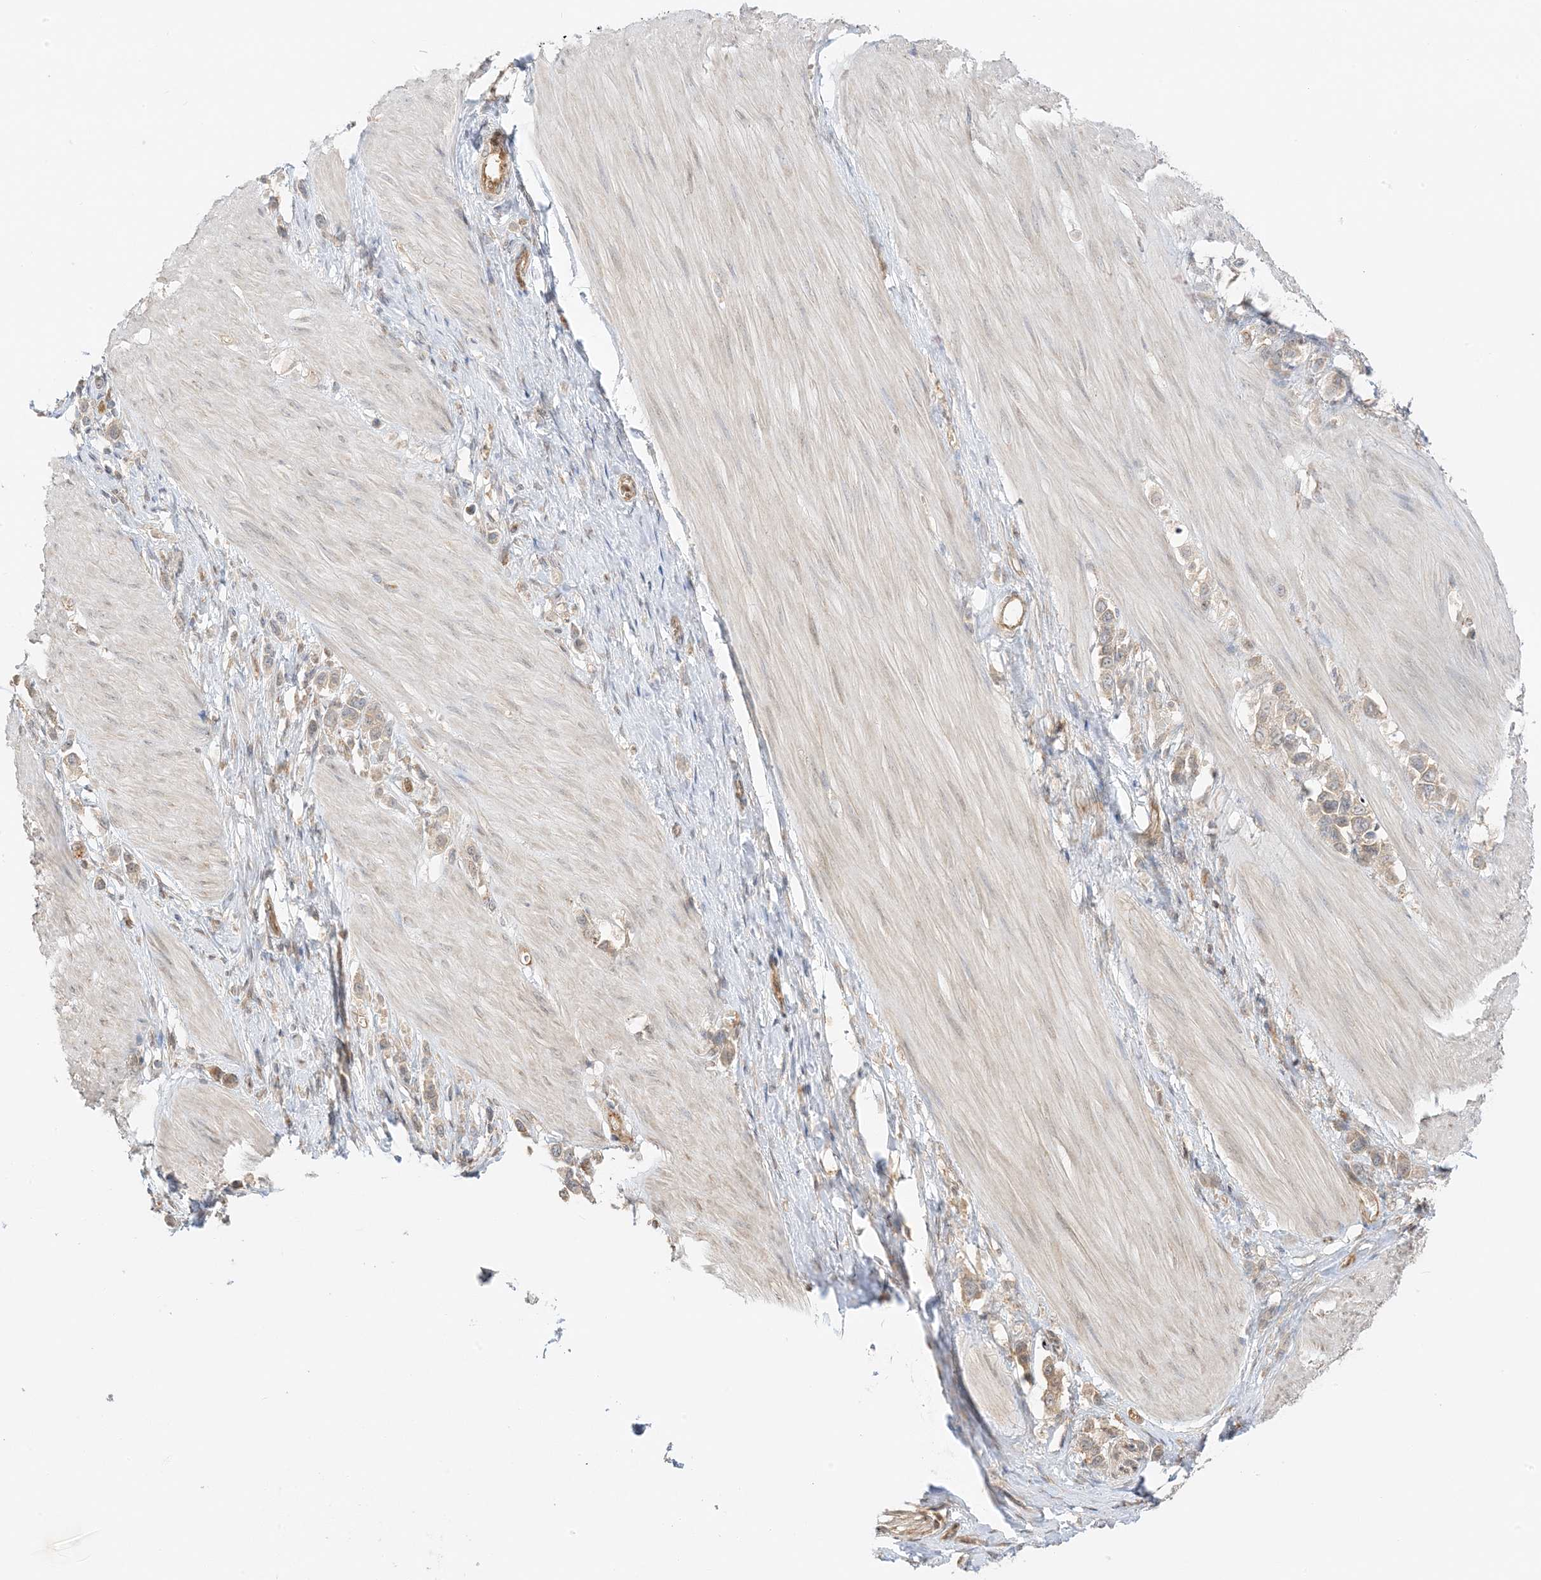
{"staining": {"intensity": "weak", "quantity": "25%-75%", "location": "cytoplasmic/membranous"}, "tissue": "stomach cancer", "cell_type": "Tumor cells", "image_type": "cancer", "snomed": [{"axis": "morphology", "description": "Adenocarcinoma, NOS"}, {"axis": "topography", "description": "Stomach"}], "caption": "Stomach cancer was stained to show a protein in brown. There is low levels of weak cytoplasmic/membranous expression in about 25%-75% of tumor cells.", "gene": "UBAP2L", "patient": {"sex": "female", "age": 65}}